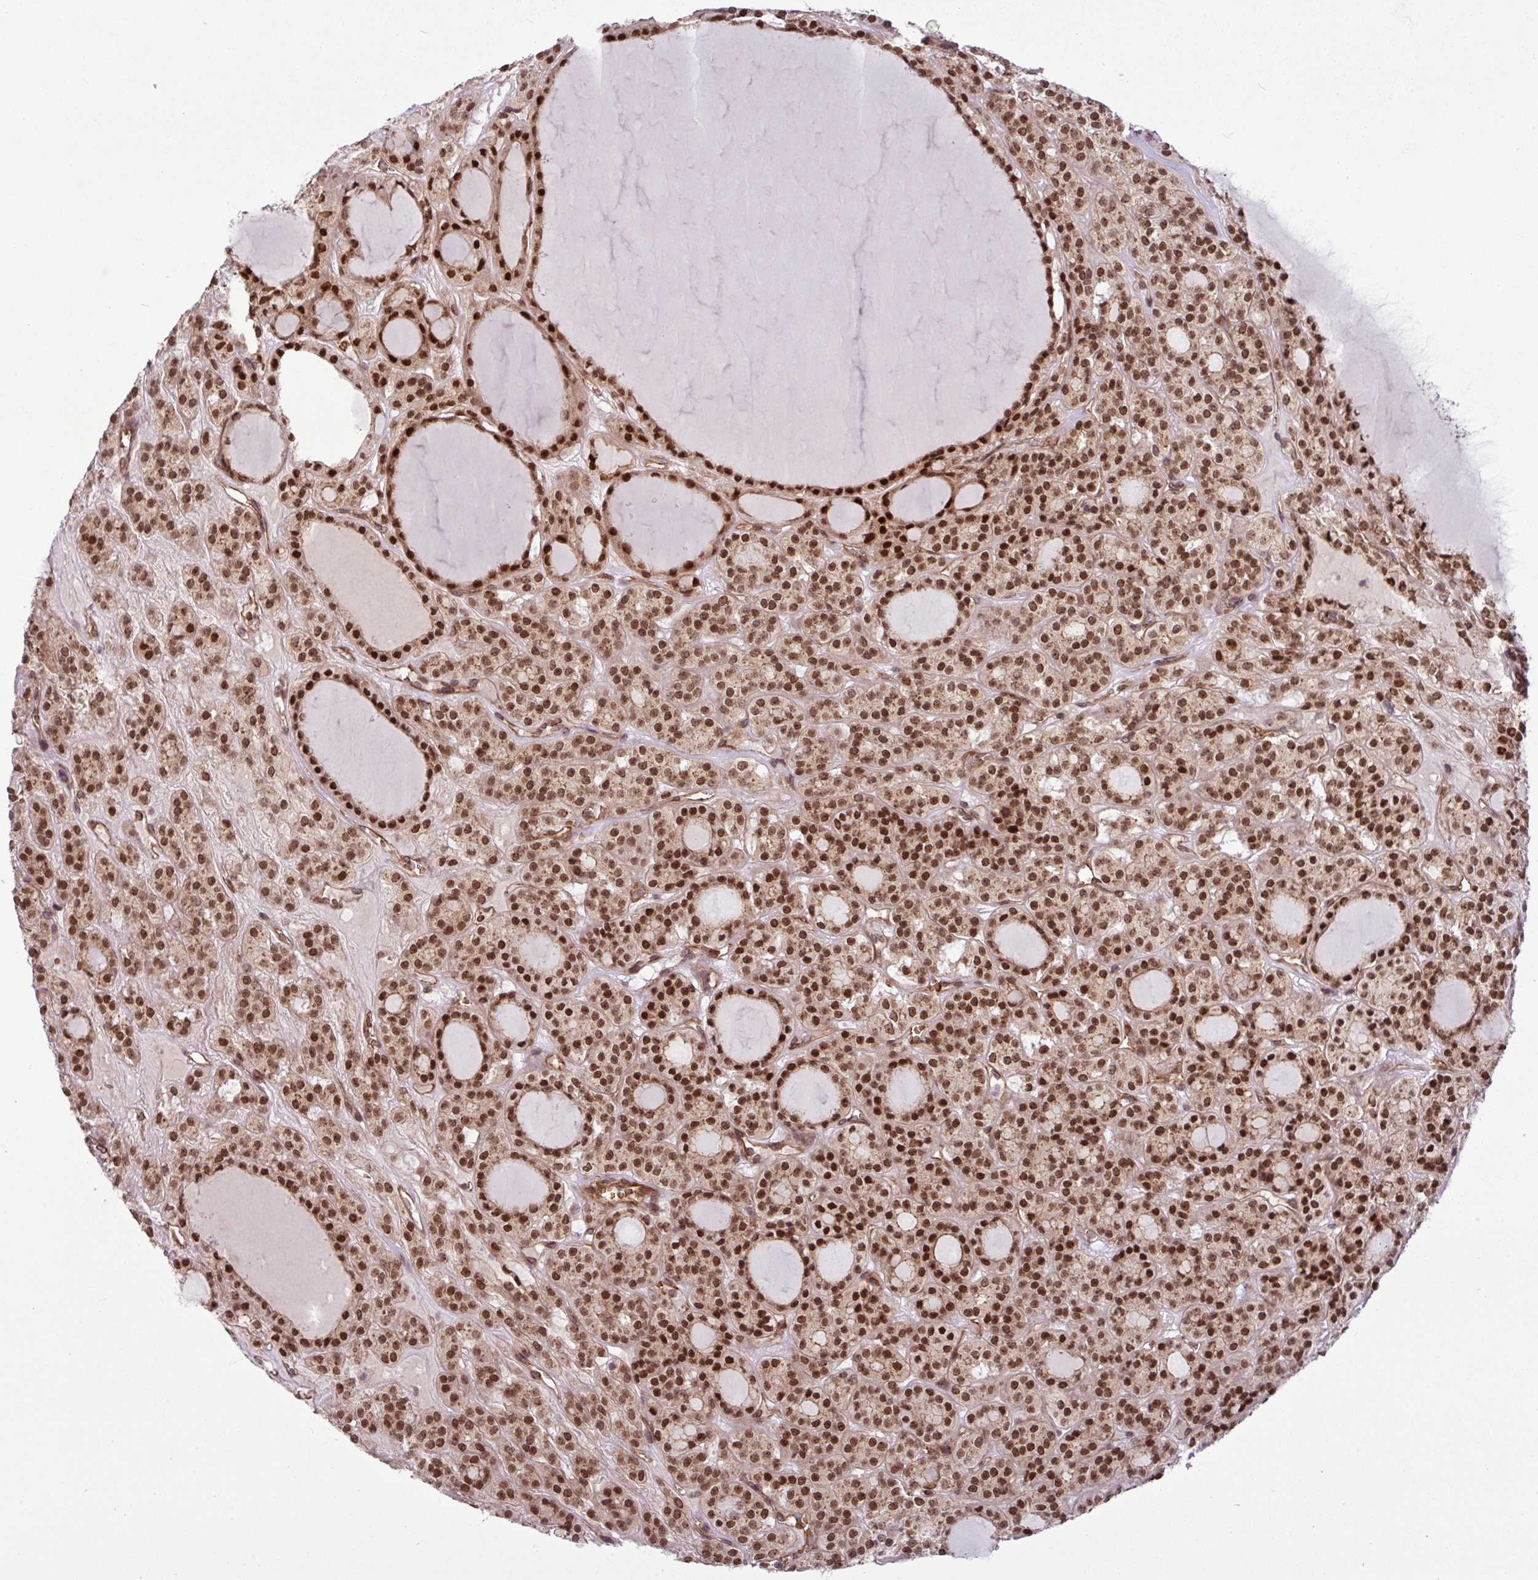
{"staining": {"intensity": "strong", "quantity": ">75%", "location": "nuclear"}, "tissue": "thyroid cancer", "cell_type": "Tumor cells", "image_type": "cancer", "snomed": [{"axis": "morphology", "description": "Follicular adenoma carcinoma, NOS"}, {"axis": "topography", "description": "Thyroid gland"}], "caption": "Protein staining demonstrates strong nuclear positivity in approximately >75% of tumor cells in thyroid cancer.", "gene": "C7orf50", "patient": {"sex": "female", "age": 63}}